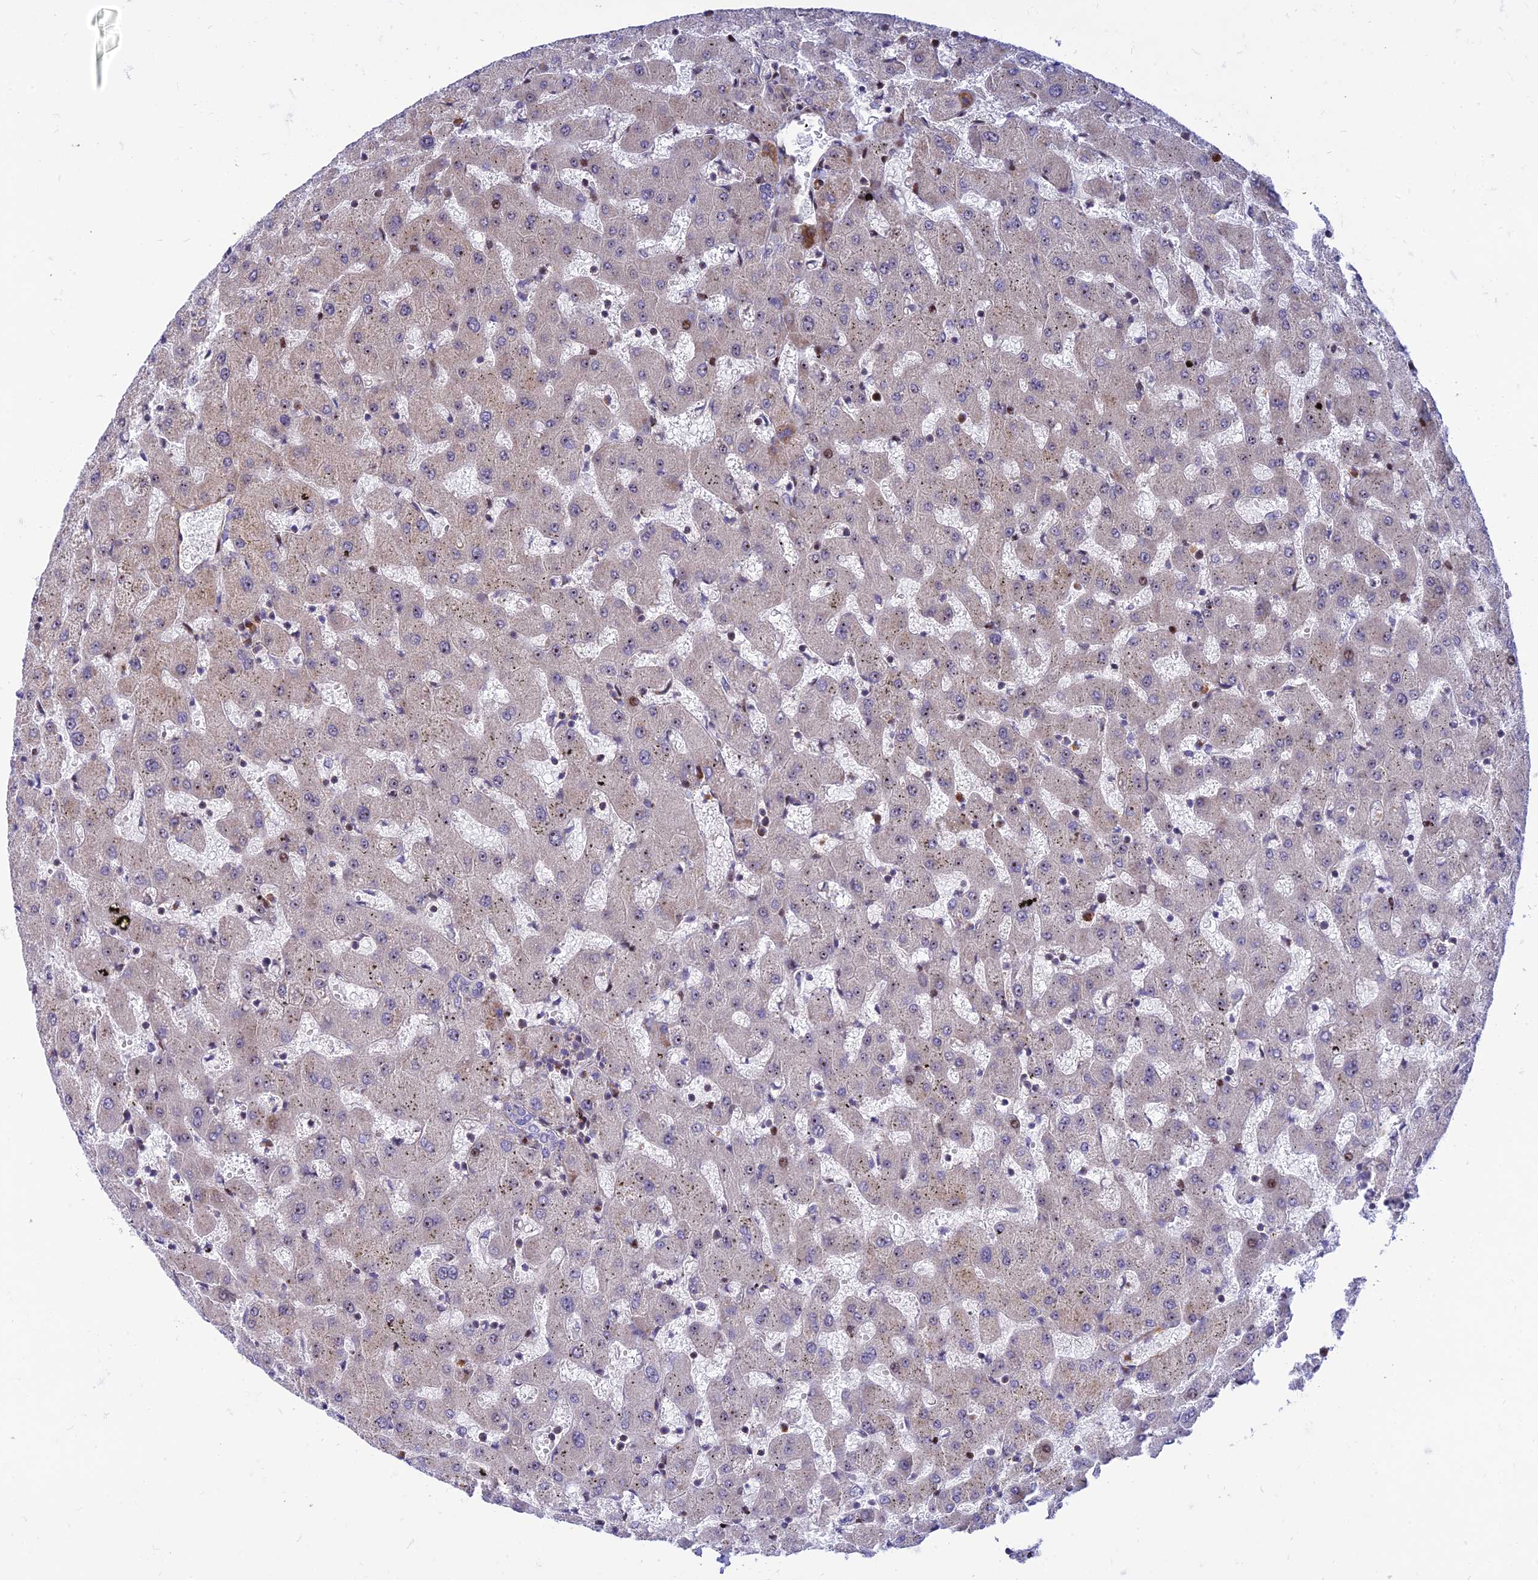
{"staining": {"intensity": "negative", "quantity": "none", "location": "none"}, "tissue": "liver", "cell_type": "Cholangiocytes", "image_type": "normal", "snomed": [{"axis": "morphology", "description": "Normal tissue, NOS"}, {"axis": "topography", "description": "Liver"}], "caption": "A photomicrograph of liver stained for a protein reveals no brown staining in cholangiocytes.", "gene": "KBTBD7", "patient": {"sex": "female", "age": 63}}